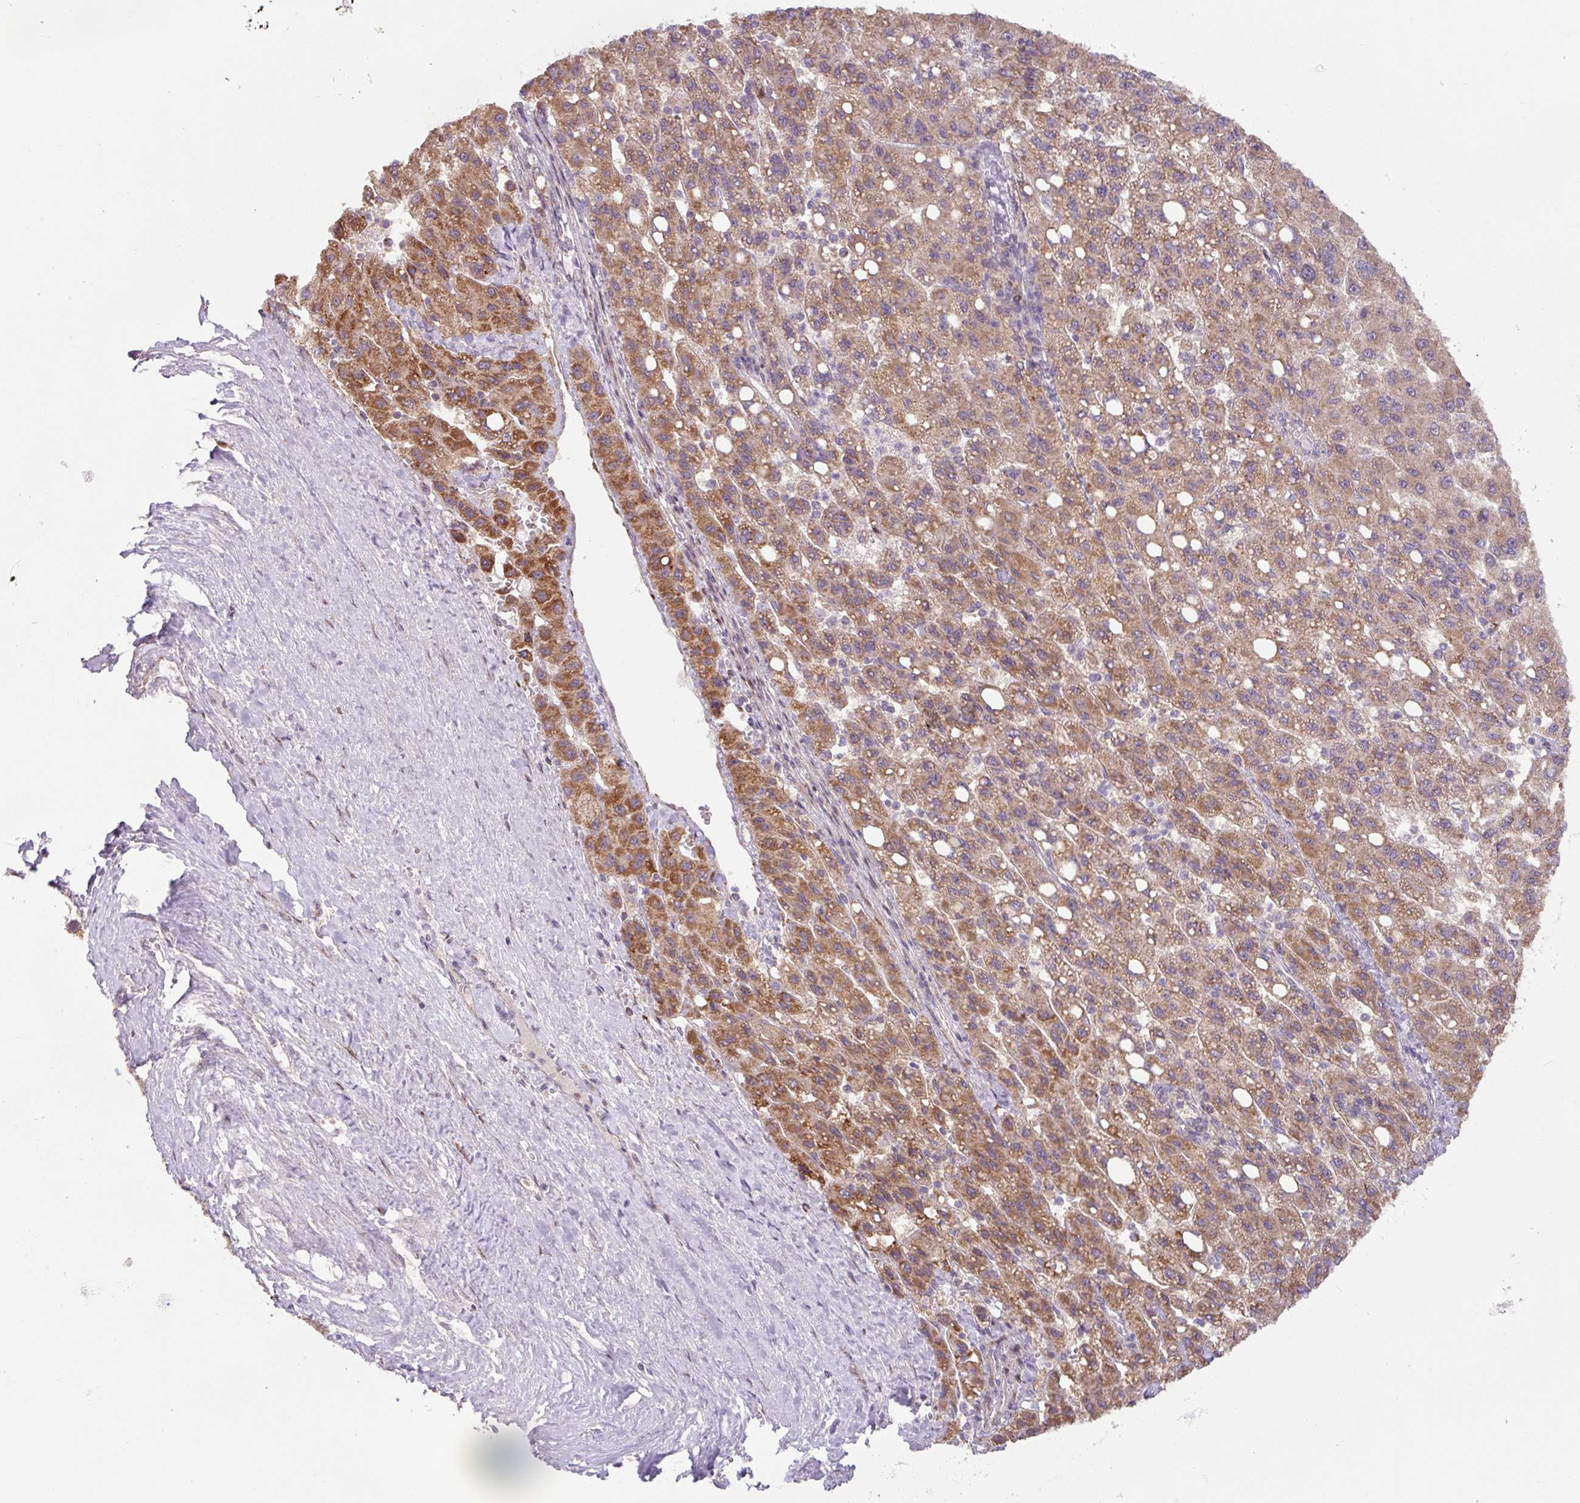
{"staining": {"intensity": "moderate", "quantity": ">75%", "location": "cytoplasmic/membranous"}, "tissue": "liver cancer", "cell_type": "Tumor cells", "image_type": "cancer", "snomed": [{"axis": "morphology", "description": "Carcinoma, Hepatocellular, NOS"}, {"axis": "topography", "description": "Liver"}], "caption": "Protein staining by IHC exhibits moderate cytoplasmic/membranous staining in approximately >75% of tumor cells in liver hepatocellular carcinoma.", "gene": "SARS2", "patient": {"sex": "female", "age": 82}}